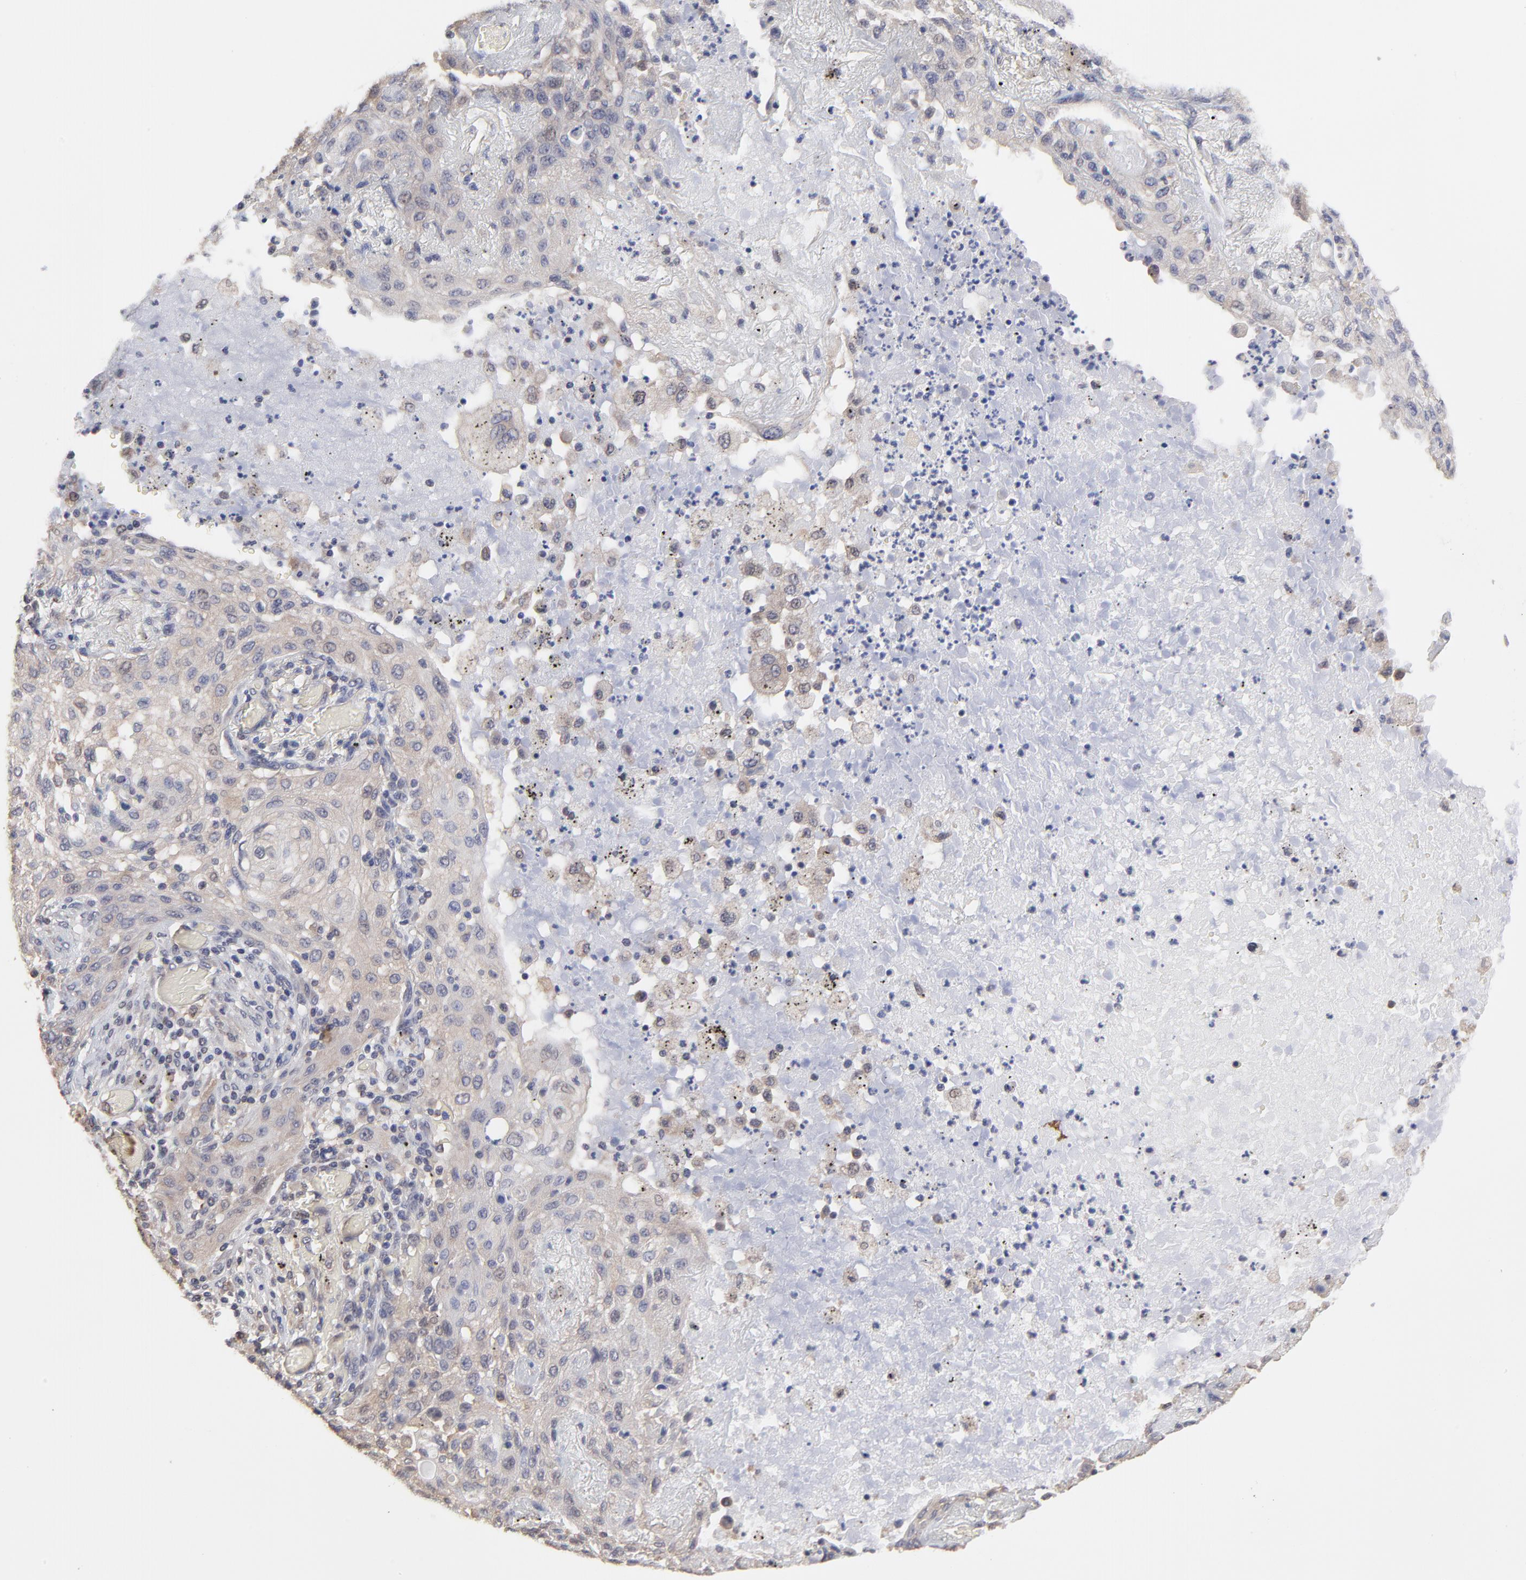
{"staining": {"intensity": "negative", "quantity": "none", "location": "none"}, "tissue": "lung cancer", "cell_type": "Tumor cells", "image_type": "cancer", "snomed": [{"axis": "morphology", "description": "Squamous cell carcinoma, NOS"}, {"axis": "topography", "description": "Lung"}], "caption": "This is an IHC micrograph of lung cancer (squamous cell carcinoma). There is no expression in tumor cells.", "gene": "CCT2", "patient": {"sex": "female", "age": 47}}